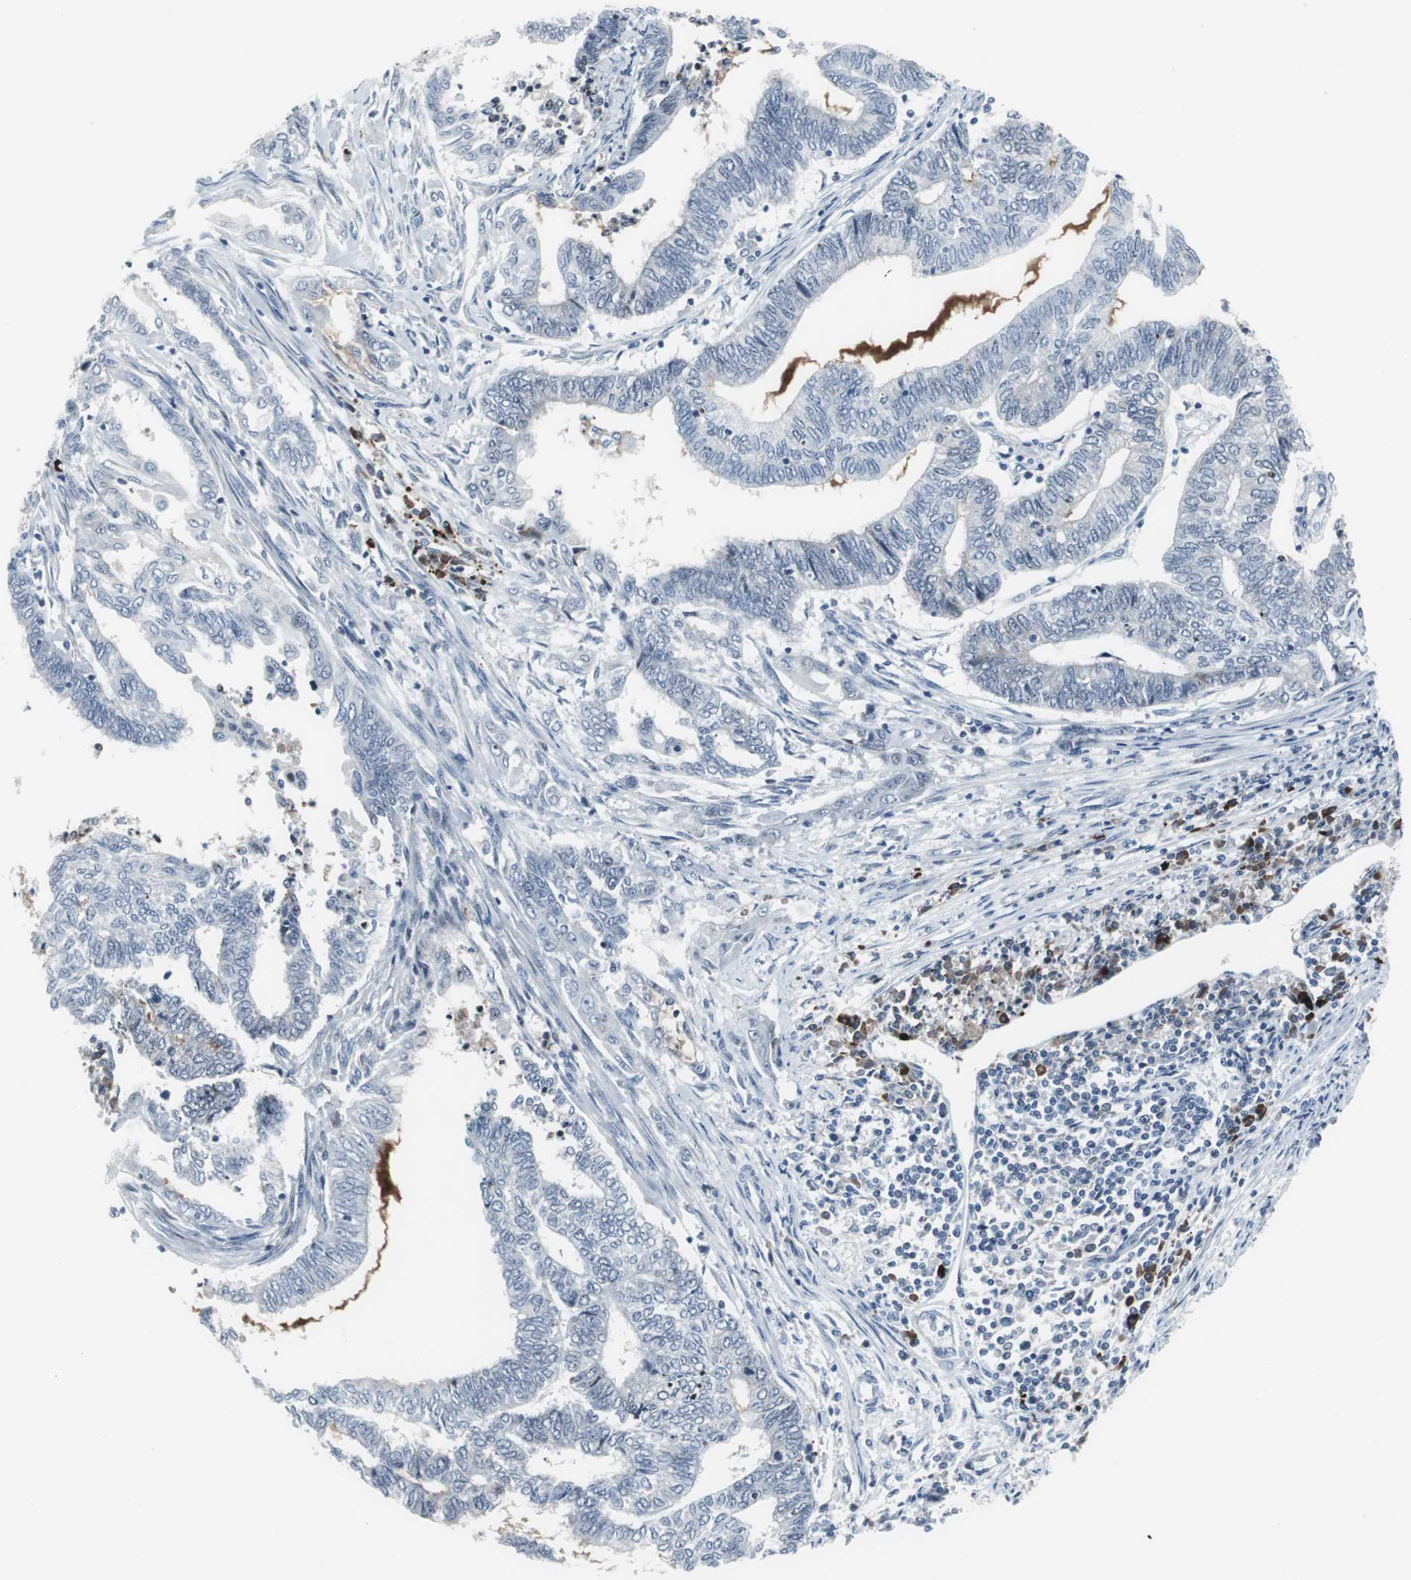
{"staining": {"intensity": "negative", "quantity": "none", "location": "none"}, "tissue": "endometrial cancer", "cell_type": "Tumor cells", "image_type": "cancer", "snomed": [{"axis": "morphology", "description": "Adenocarcinoma, NOS"}, {"axis": "topography", "description": "Uterus"}, {"axis": "topography", "description": "Endometrium"}], "caption": "Tumor cells show no significant protein positivity in endometrial adenocarcinoma. Nuclei are stained in blue.", "gene": "DOK1", "patient": {"sex": "female", "age": 70}}